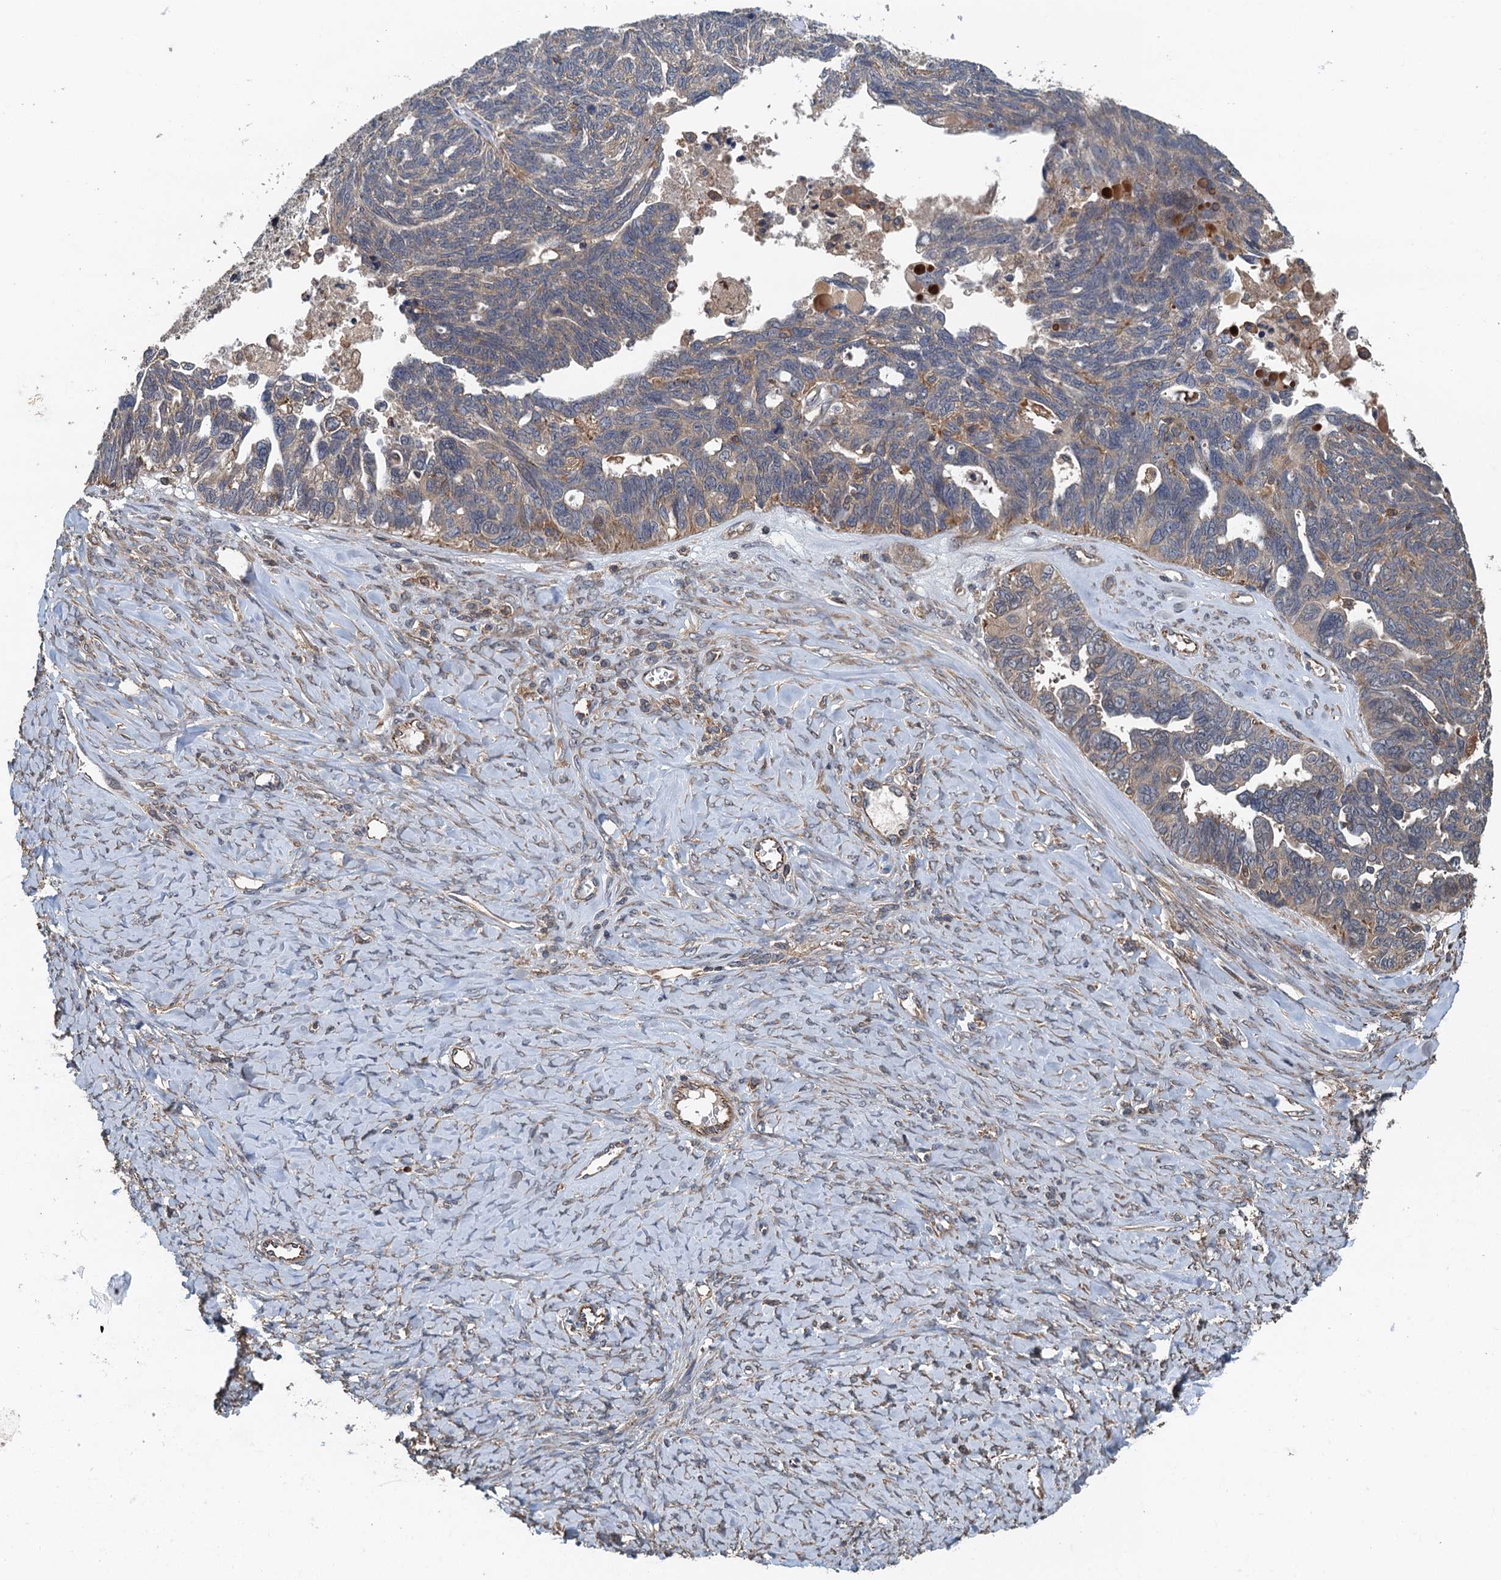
{"staining": {"intensity": "weak", "quantity": "25%-75%", "location": "cytoplasmic/membranous"}, "tissue": "ovarian cancer", "cell_type": "Tumor cells", "image_type": "cancer", "snomed": [{"axis": "morphology", "description": "Cystadenocarcinoma, serous, NOS"}, {"axis": "topography", "description": "Ovary"}], "caption": "Ovarian cancer tissue reveals weak cytoplasmic/membranous positivity in approximately 25%-75% of tumor cells", "gene": "BORCS5", "patient": {"sex": "female", "age": 79}}